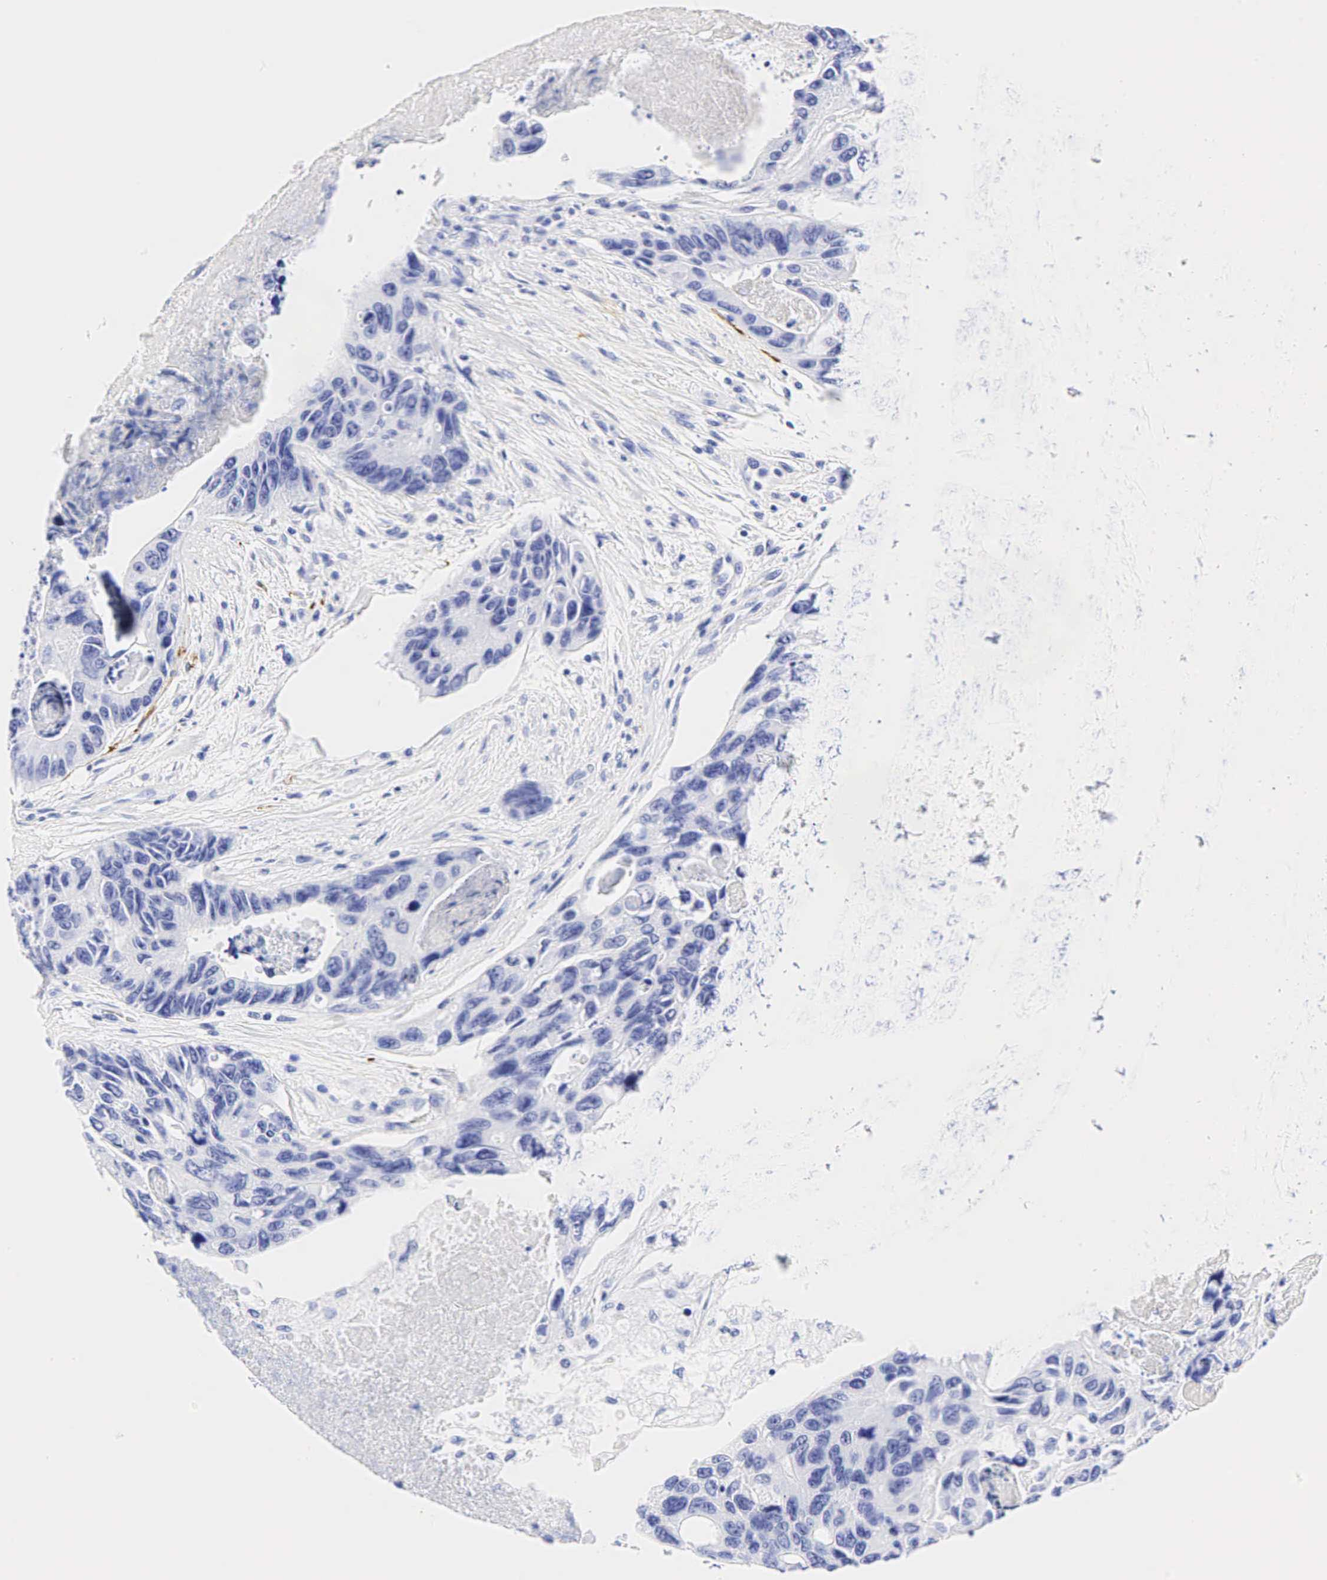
{"staining": {"intensity": "negative", "quantity": "none", "location": "none"}, "tissue": "colorectal cancer", "cell_type": "Tumor cells", "image_type": "cancer", "snomed": [{"axis": "morphology", "description": "Adenocarcinoma, NOS"}, {"axis": "topography", "description": "Colon"}], "caption": "Tumor cells show no significant protein expression in colorectal cancer (adenocarcinoma).", "gene": "KRT7", "patient": {"sex": "female", "age": 86}}